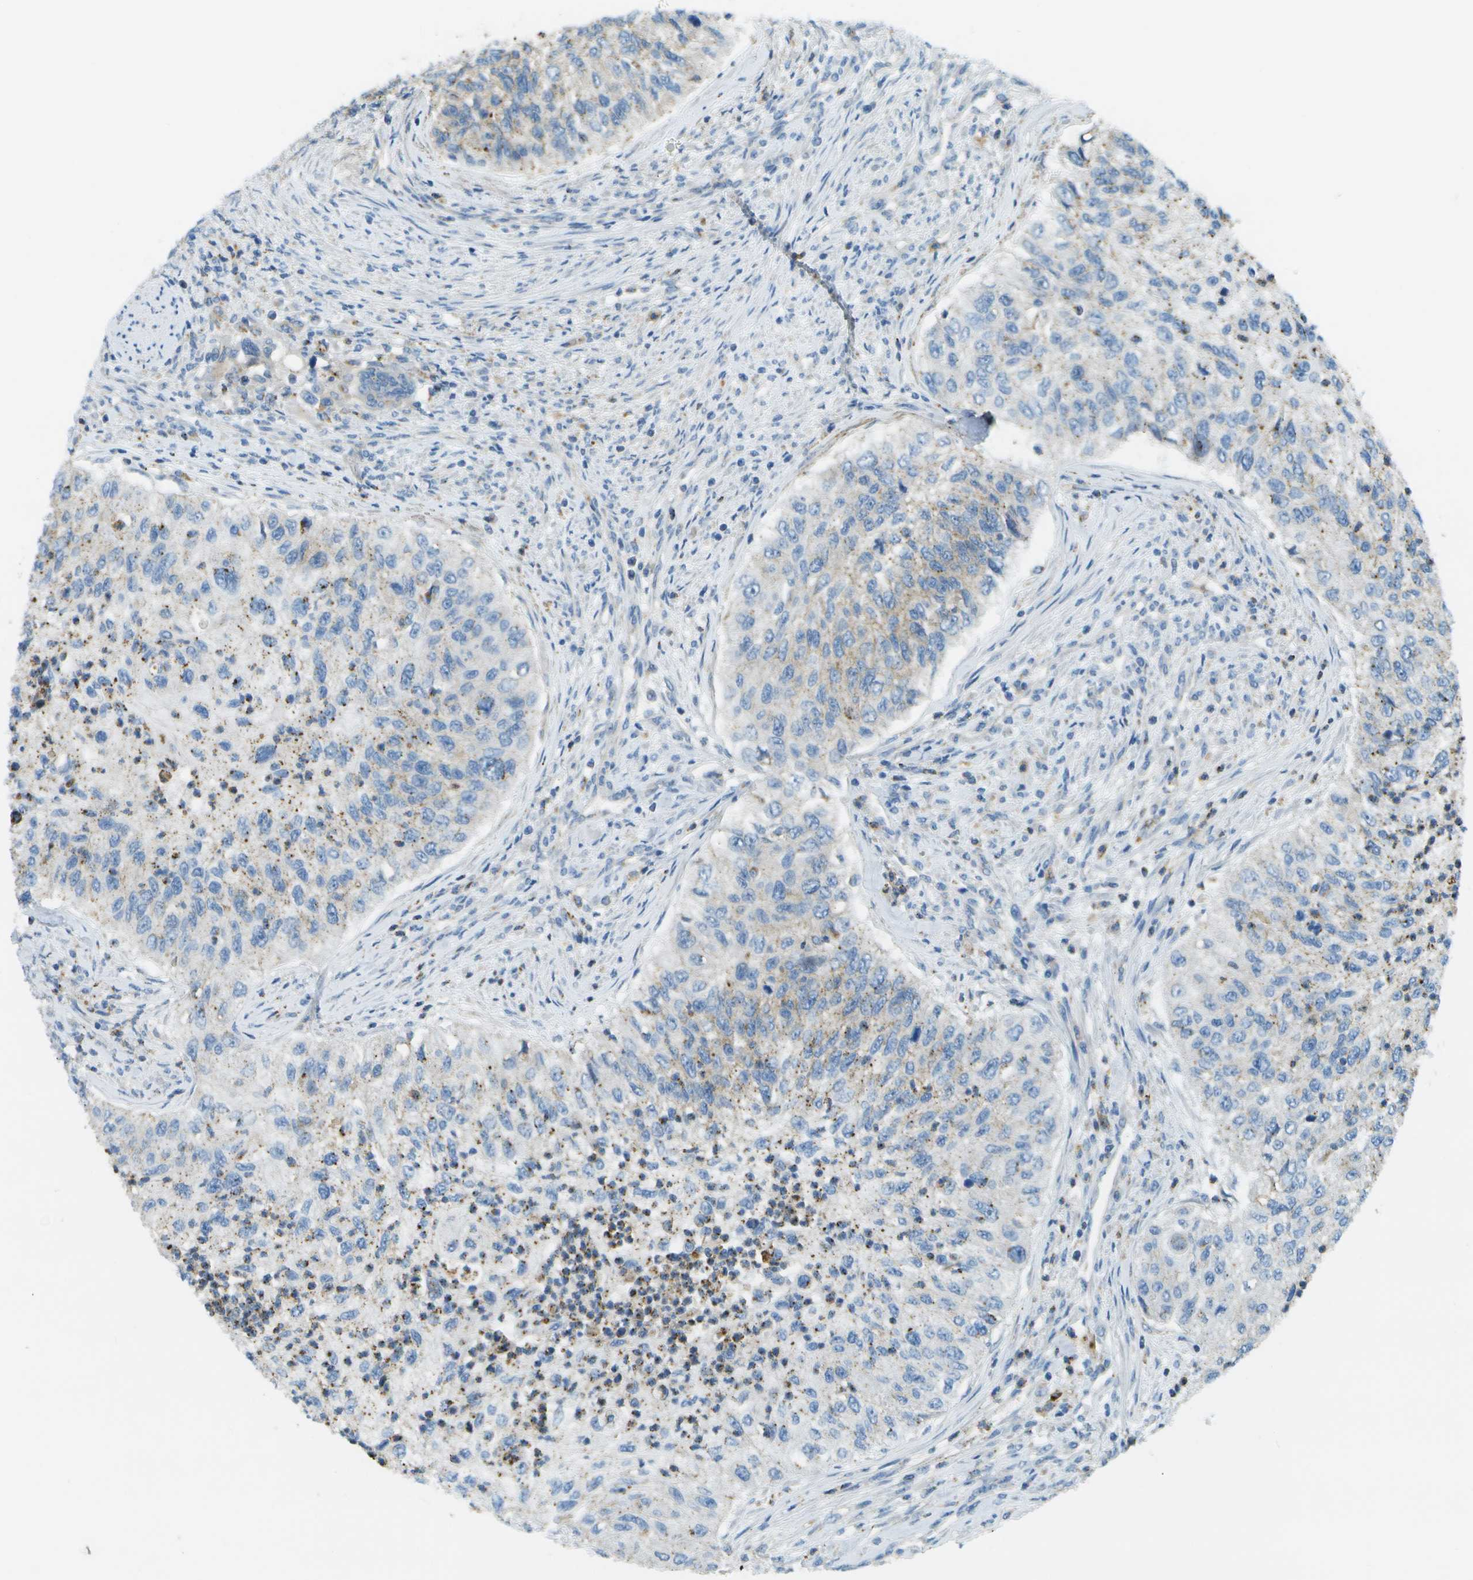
{"staining": {"intensity": "weak", "quantity": "<25%", "location": "cytoplasmic/membranous"}, "tissue": "urothelial cancer", "cell_type": "Tumor cells", "image_type": "cancer", "snomed": [{"axis": "morphology", "description": "Urothelial carcinoma, High grade"}, {"axis": "topography", "description": "Urinary bladder"}], "caption": "High-grade urothelial carcinoma was stained to show a protein in brown. There is no significant staining in tumor cells.", "gene": "MYH11", "patient": {"sex": "female", "age": 60}}